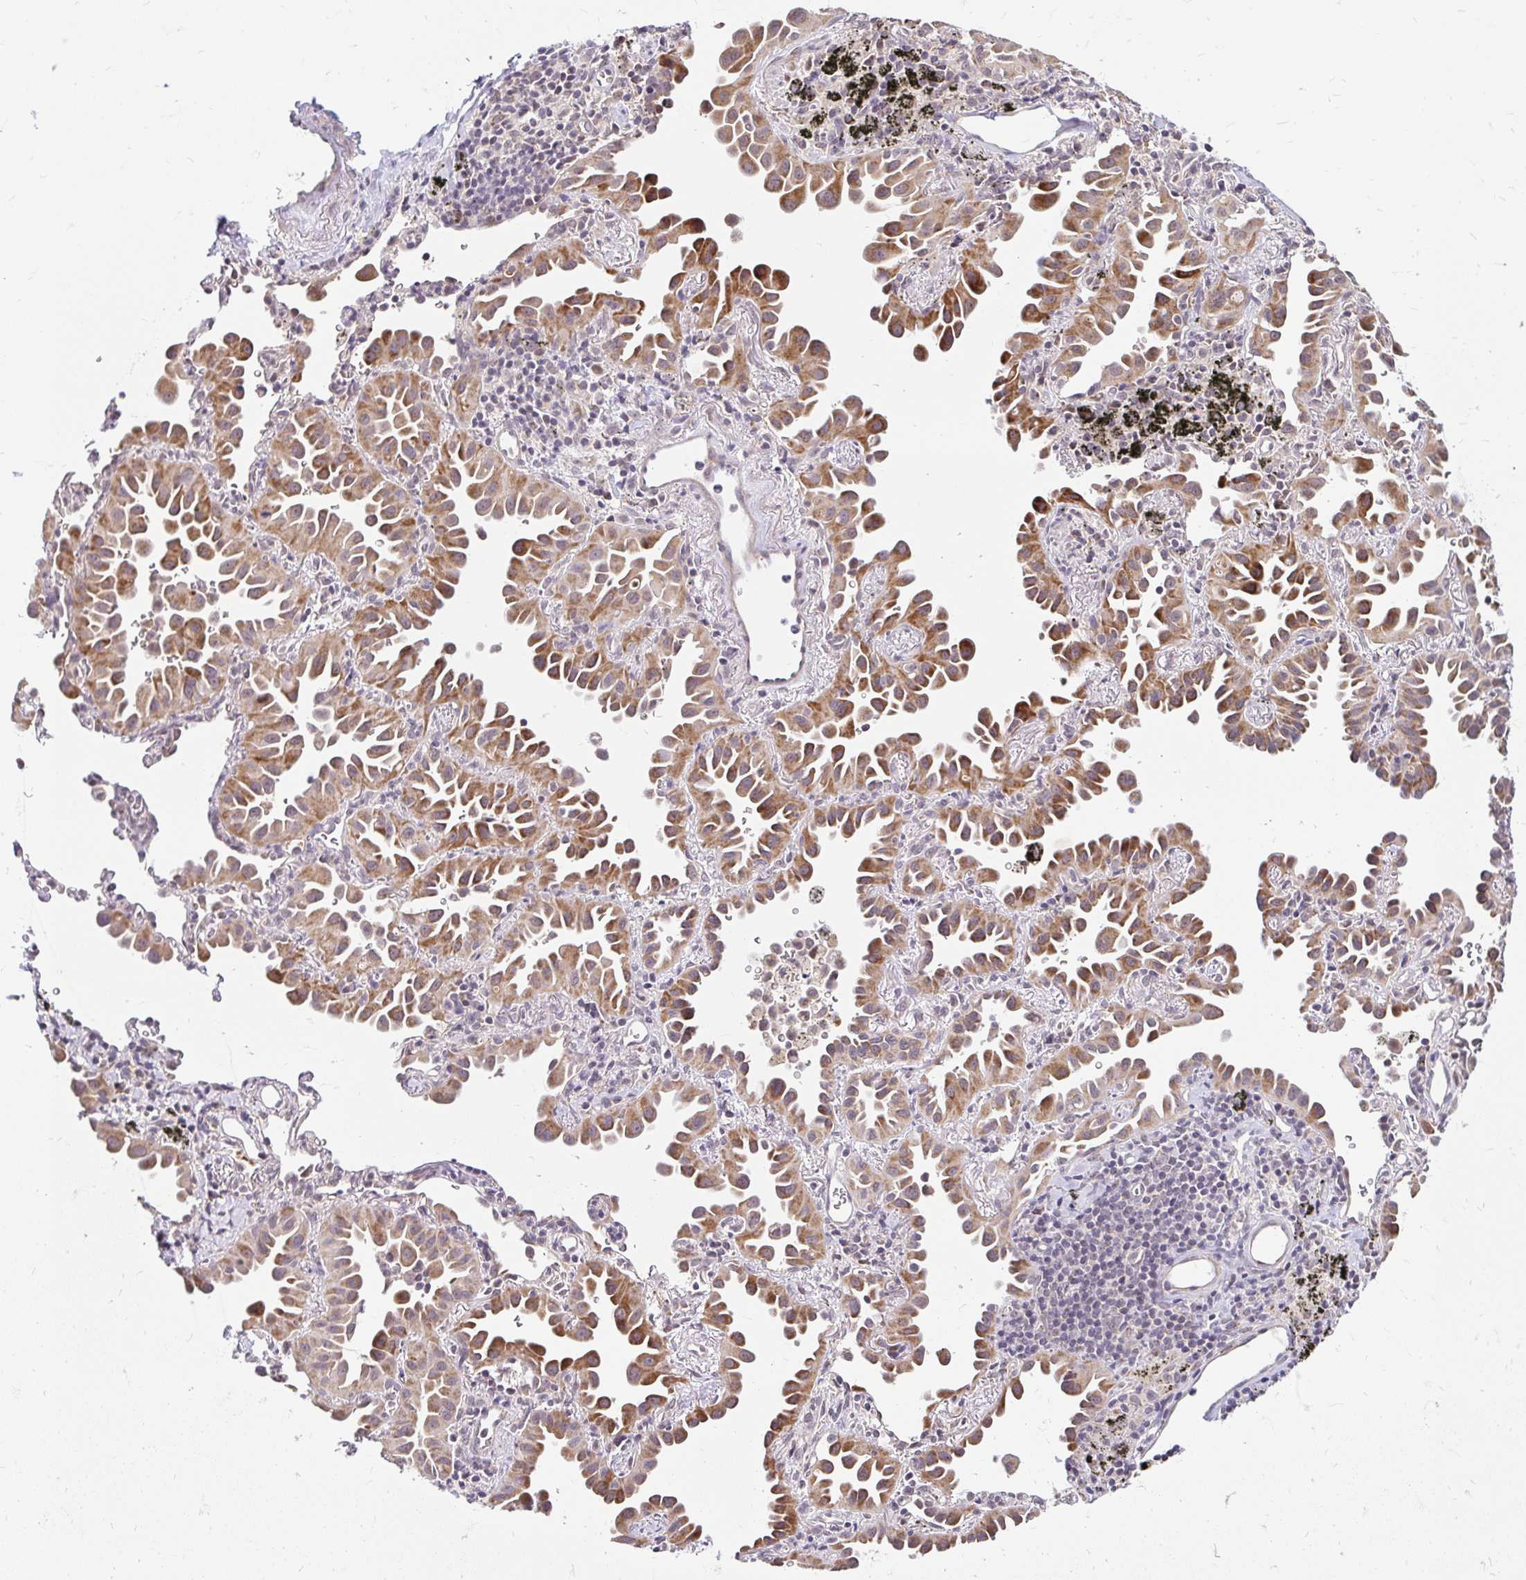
{"staining": {"intensity": "moderate", "quantity": ">75%", "location": "cytoplasmic/membranous"}, "tissue": "lung cancer", "cell_type": "Tumor cells", "image_type": "cancer", "snomed": [{"axis": "morphology", "description": "Adenocarcinoma, NOS"}, {"axis": "topography", "description": "Lung"}], "caption": "A brown stain shows moderate cytoplasmic/membranous staining of a protein in human lung cancer (adenocarcinoma) tumor cells.", "gene": "TIMM50", "patient": {"sex": "male", "age": 68}}